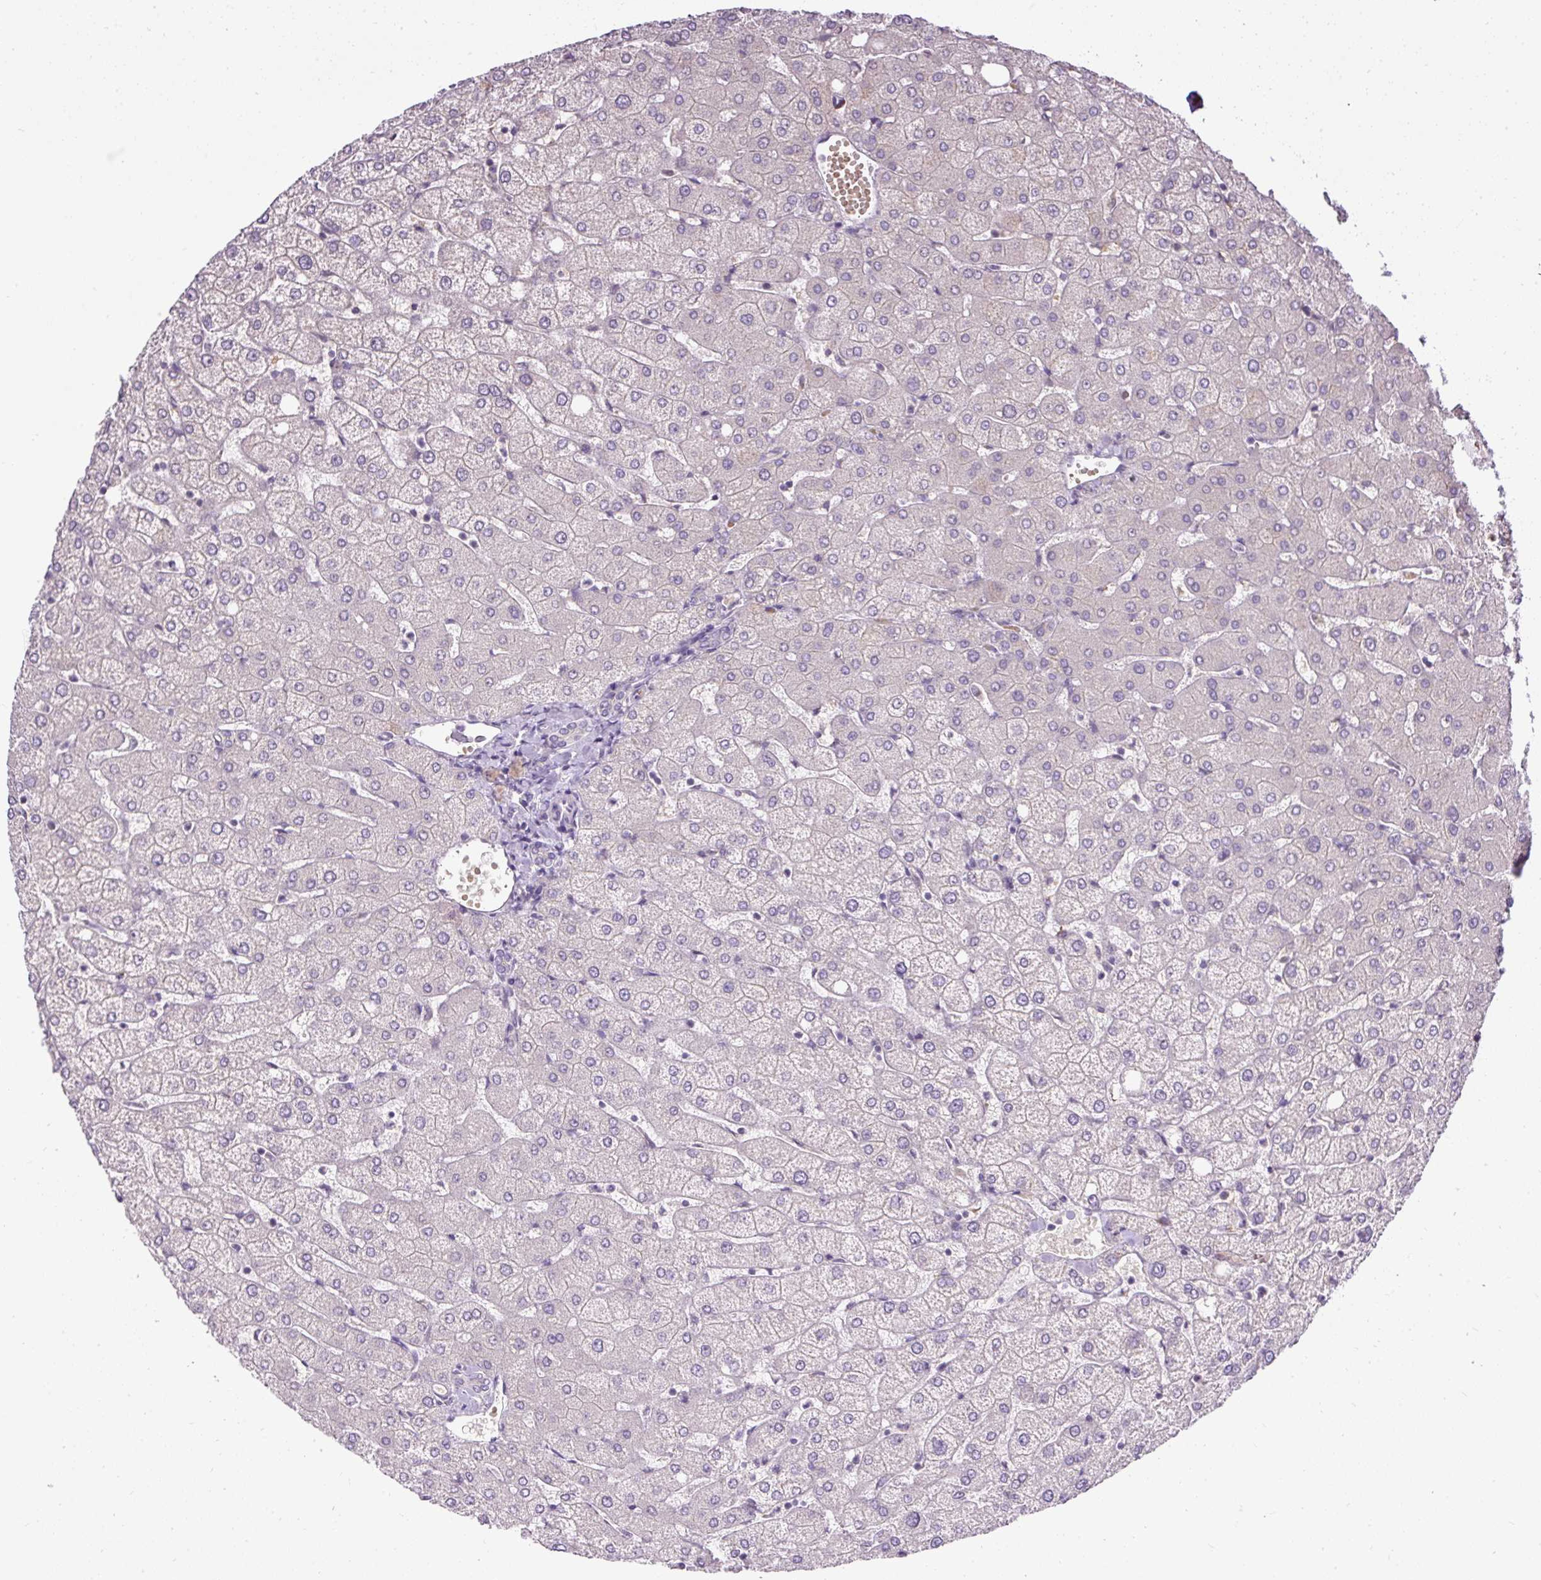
{"staining": {"intensity": "negative", "quantity": "none", "location": "none"}, "tissue": "liver", "cell_type": "Cholangiocytes", "image_type": "normal", "snomed": [{"axis": "morphology", "description": "Normal tissue, NOS"}, {"axis": "topography", "description": "Liver"}], "caption": "DAB immunohistochemical staining of normal liver exhibits no significant staining in cholangiocytes. (DAB immunohistochemistry with hematoxylin counter stain).", "gene": "SMC4", "patient": {"sex": "female", "age": 54}}